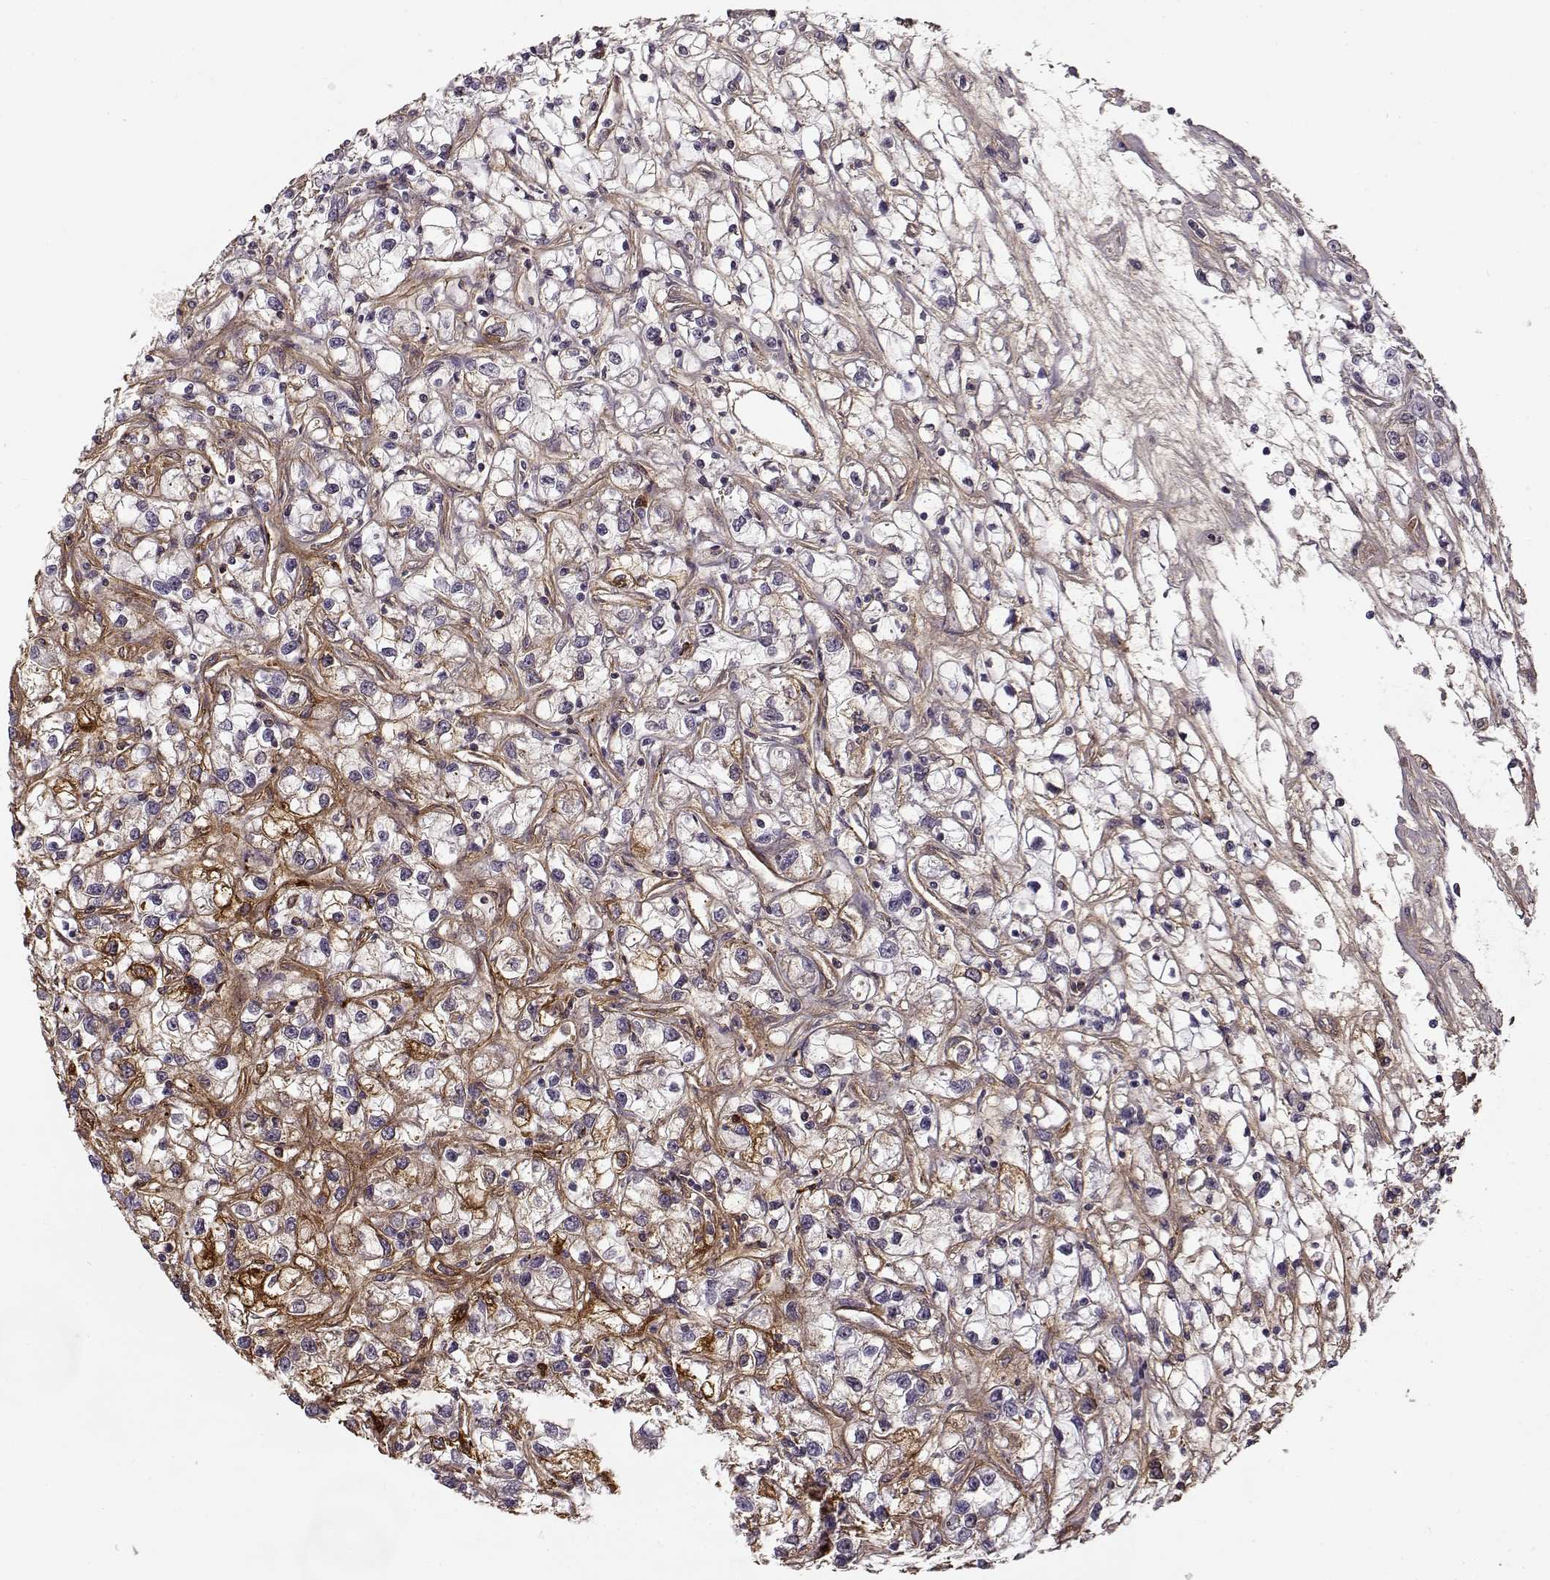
{"staining": {"intensity": "negative", "quantity": "none", "location": "none"}, "tissue": "renal cancer", "cell_type": "Tumor cells", "image_type": "cancer", "snomed": [{"axis": "morphology", "description": "Adenocarcinoma, NOS"}, {"axis": "topography", "description": "Kidney"}], "caption": "IHC image of human renal adenocarcinoma stained for a protein (brown), which exhibits no staining in tumor cells.", "gene": "LAMB2", "patient": {"sex": "female", "age": 59}}